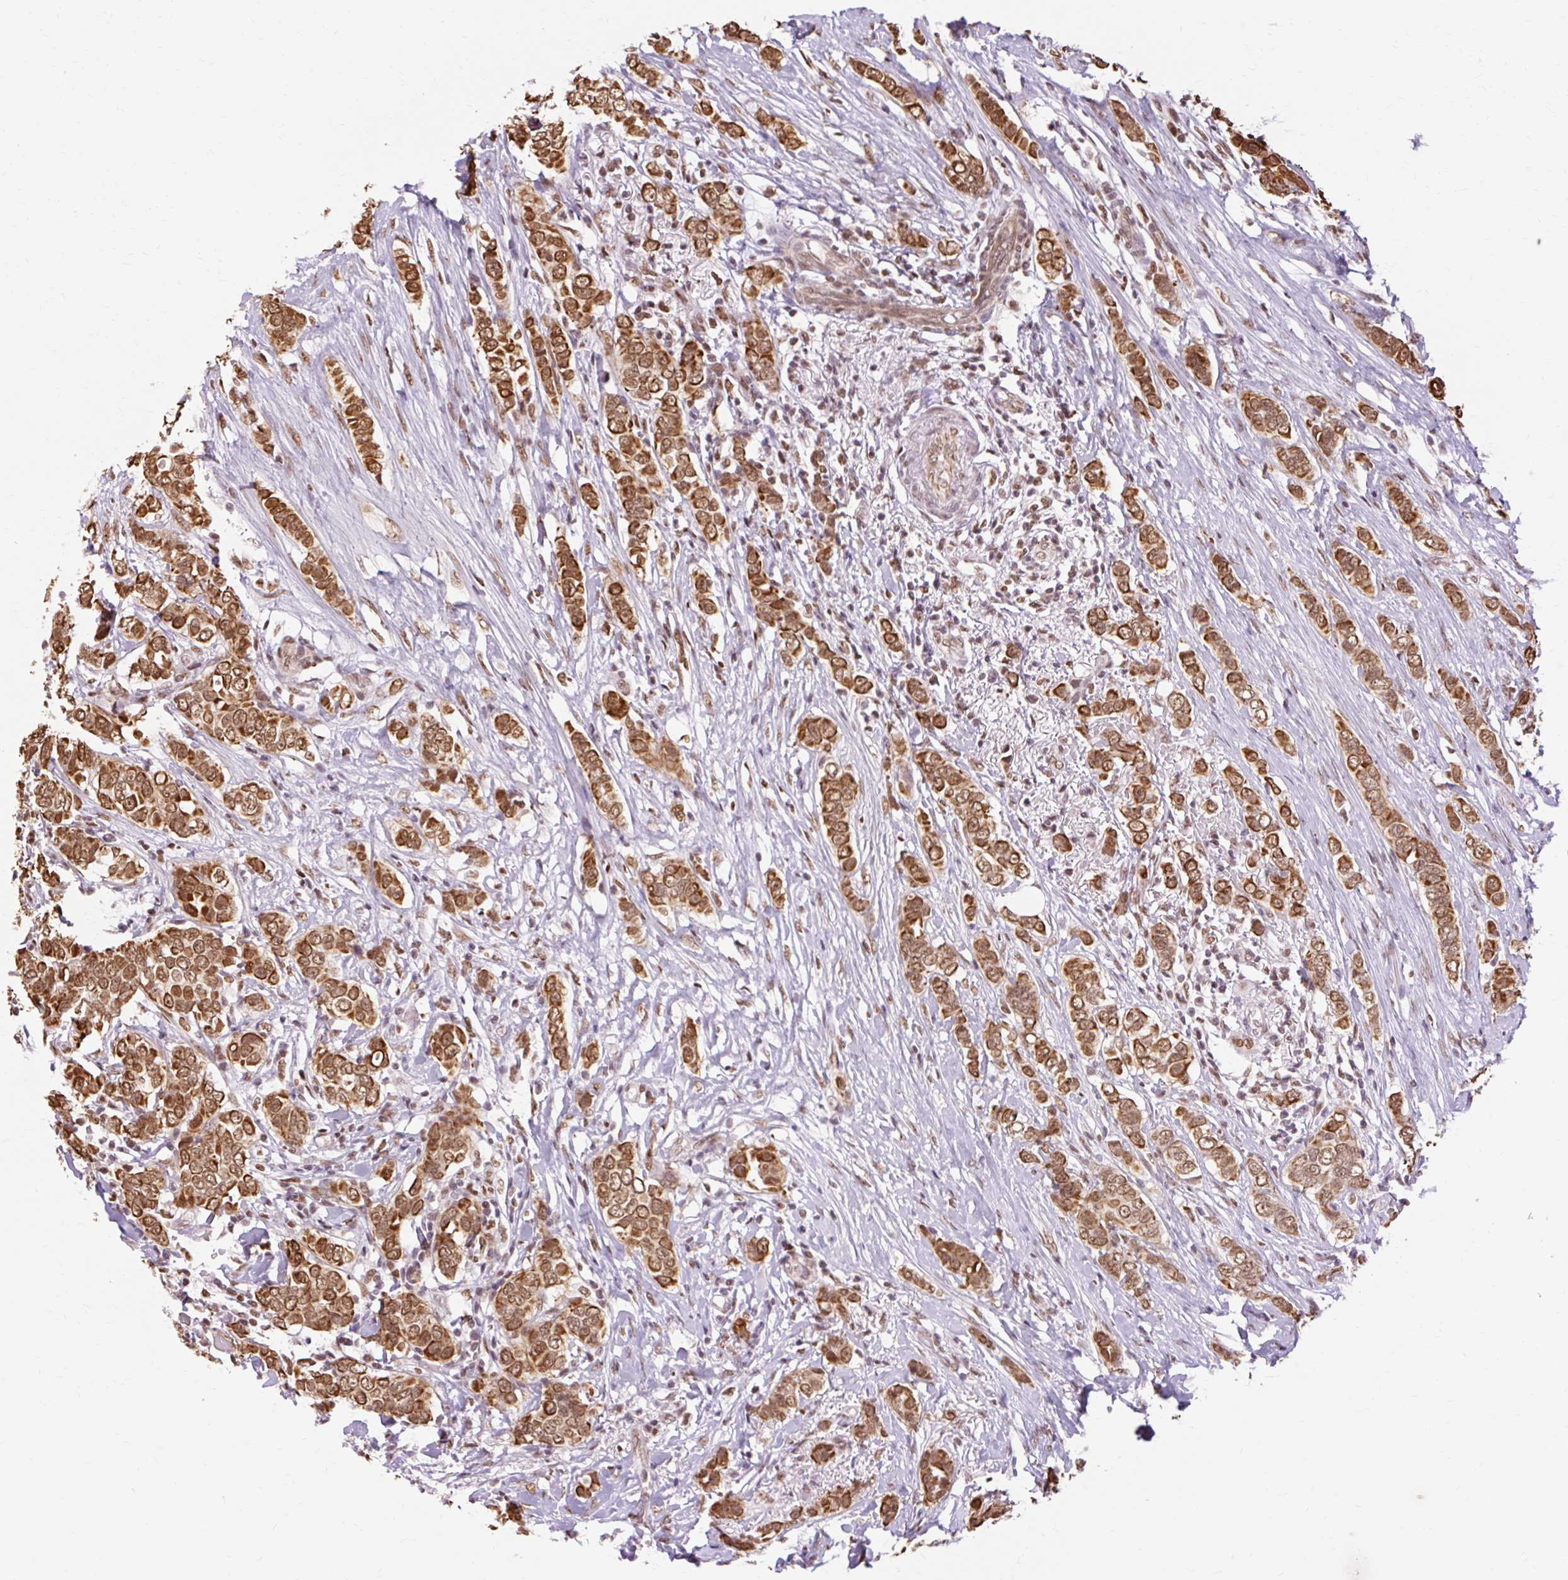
{"staining": {"intensity": "strong", "quantity": ">75%", "location": "cytoplasmic/membranous,nuclear"}, "tissue": "breast cancer", "cell_type": "Tumor cells", "image_type": "cancer", "snomed": [{"axis": "morphology", "description": "Lobular carcinoma"}, {"axis": "topography", "description": "Breast"}], "caption": "Strong cytoplasmic/membranous and nuclear positivity is present in about >75% of tumor cells in breast cancer. The staining is performed using DAB brown chromogen to label protein expression. The nuclei are counter-stained blue using hematoxylin.", "gene": "NPIPB12", "patient": {"sex": "female", "age": 51}}